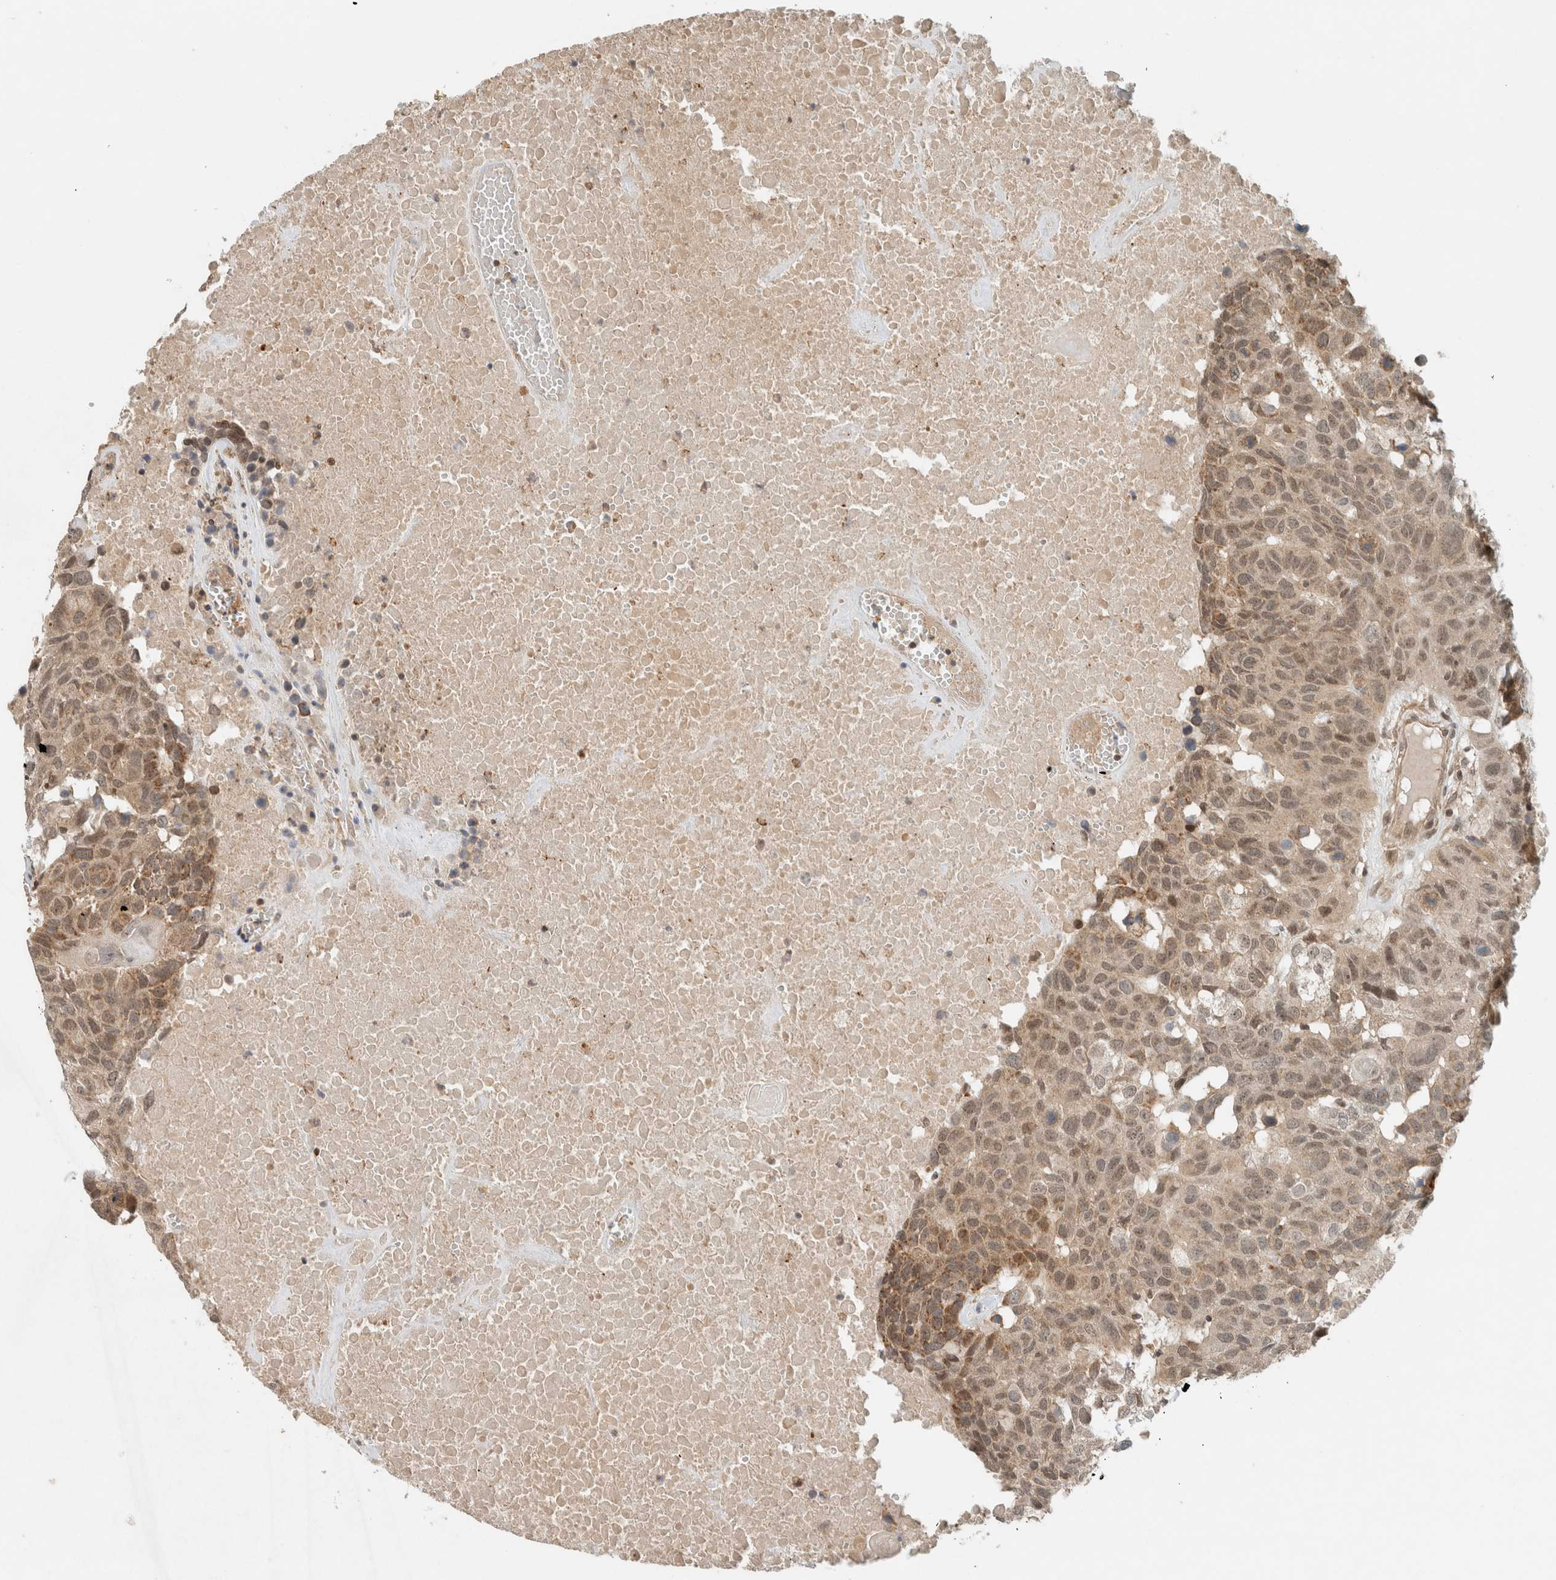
{"staining": {"intensity": "weak", "quantity": ">75%", "location": "cytoplasmic/membranous,nuclear"}, "tissue": "head and neck cancer", "cell_type": "Tumor cells", "image_type": "cancer", "snomed": [{"axis": "morphology", "description": "Squamous cell carcinoma, NOS"}, {"axis": "topography", "description": "Head-Neck"}], "caption": "An IHC photomicrograph of neoplastic tissue is shown. Protein staining in brown highlights weak cytoplasmic/membranous and nuclear positivity in head and neck cancer (squamous cell carcinoma) within tumor cells.", "gene": "CAAP1", "patient": {"sex": "male", "age": 66}}